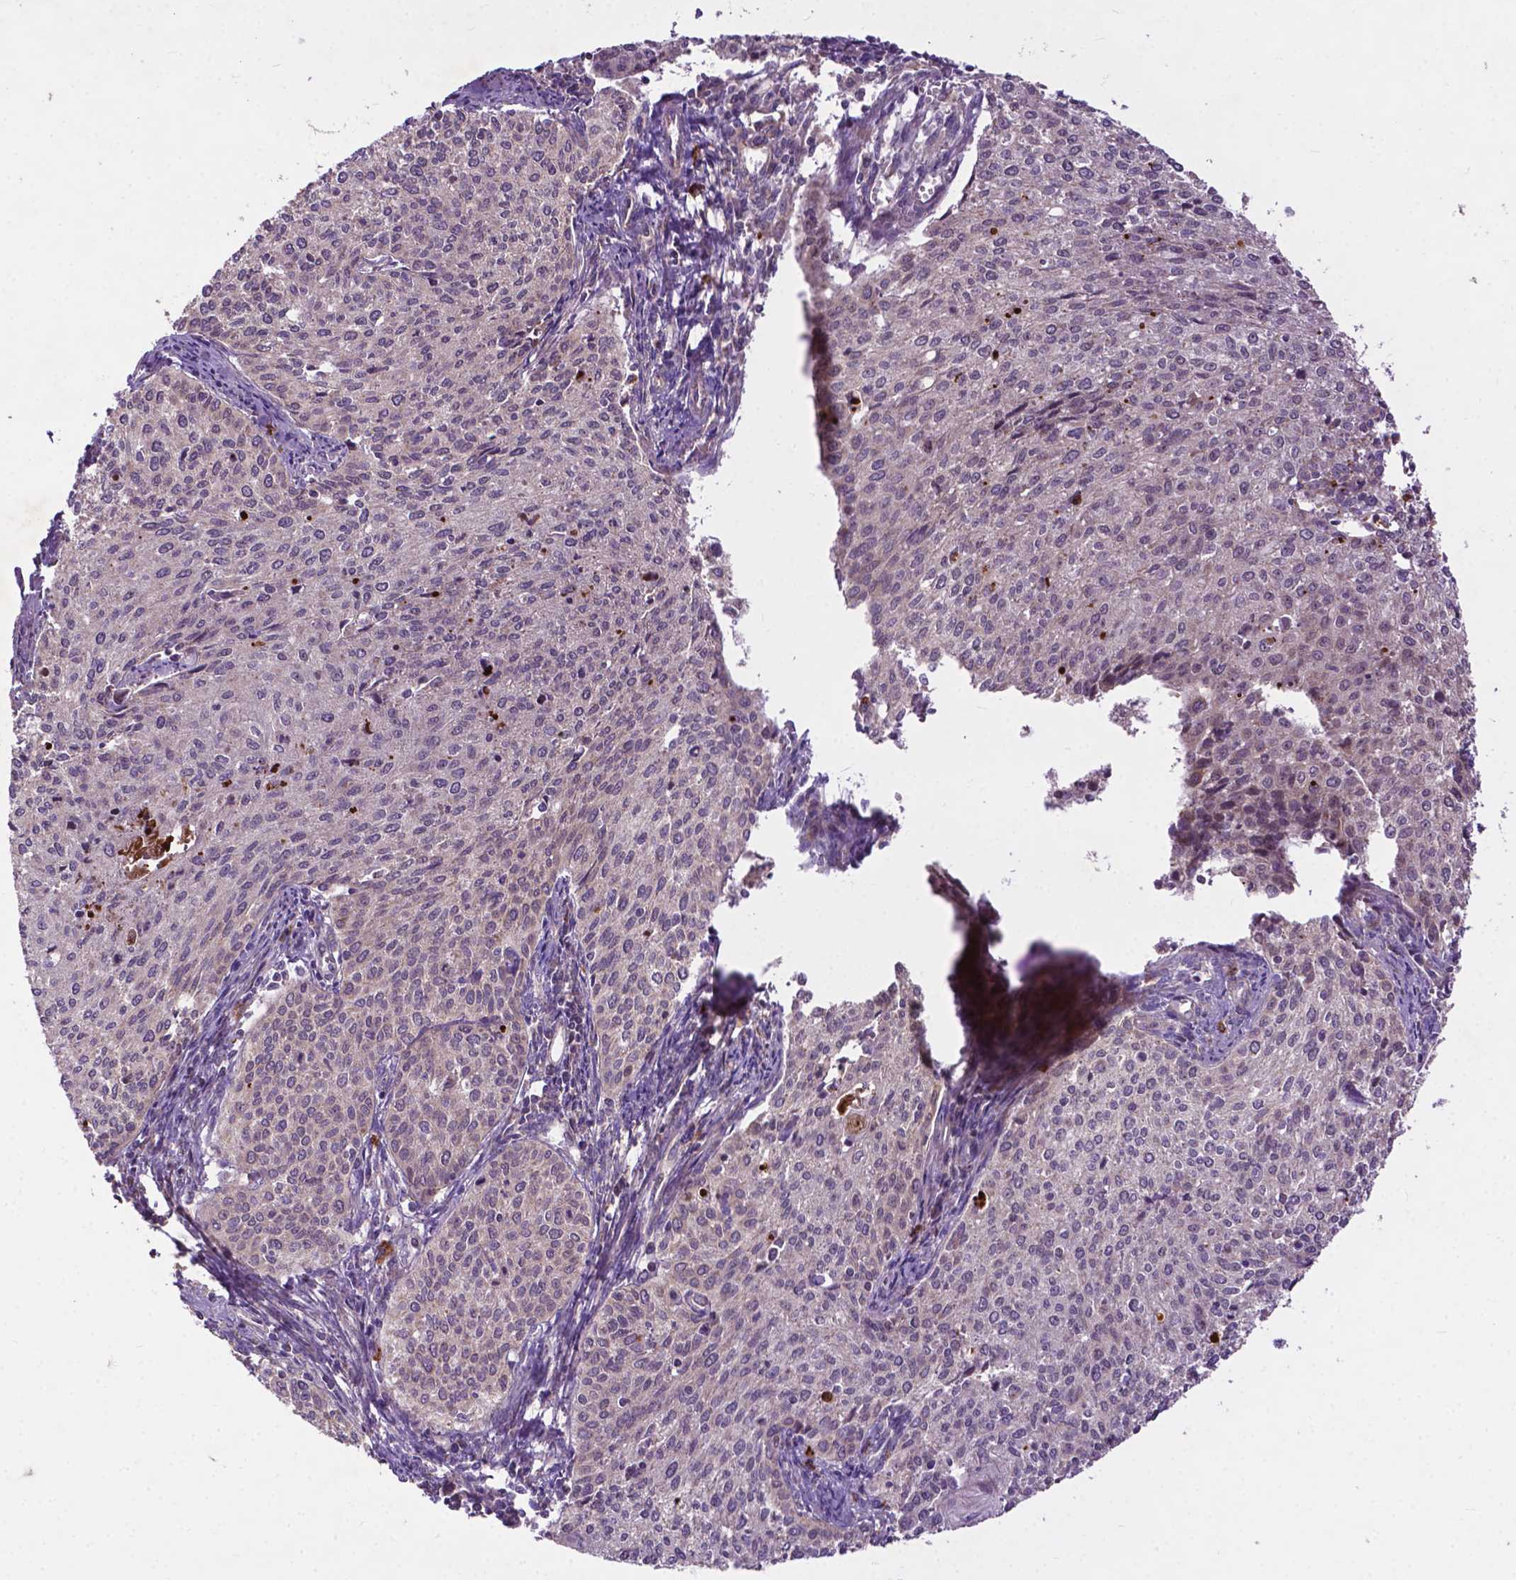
{"staining": {"intensity": "weak", "quantity": "<25%", "location": "cytoplasmic/membranous"}, "tissue": "cervical cancer", "cell_type": "Tumor cells", "image_type": "cancer", "snomed": [{"axis": "morphology", "description": "Squamous cell carcinoma, NOS"}, {"axis": "topography", "description": "Cervix"}], "caption": "Cervical squamous cell carcinoma was stained to show a protein in brown. There is no significant positivity in tumor cells.", "gene": "PARP3", "patient": {"sex": "female", "age": 38}}